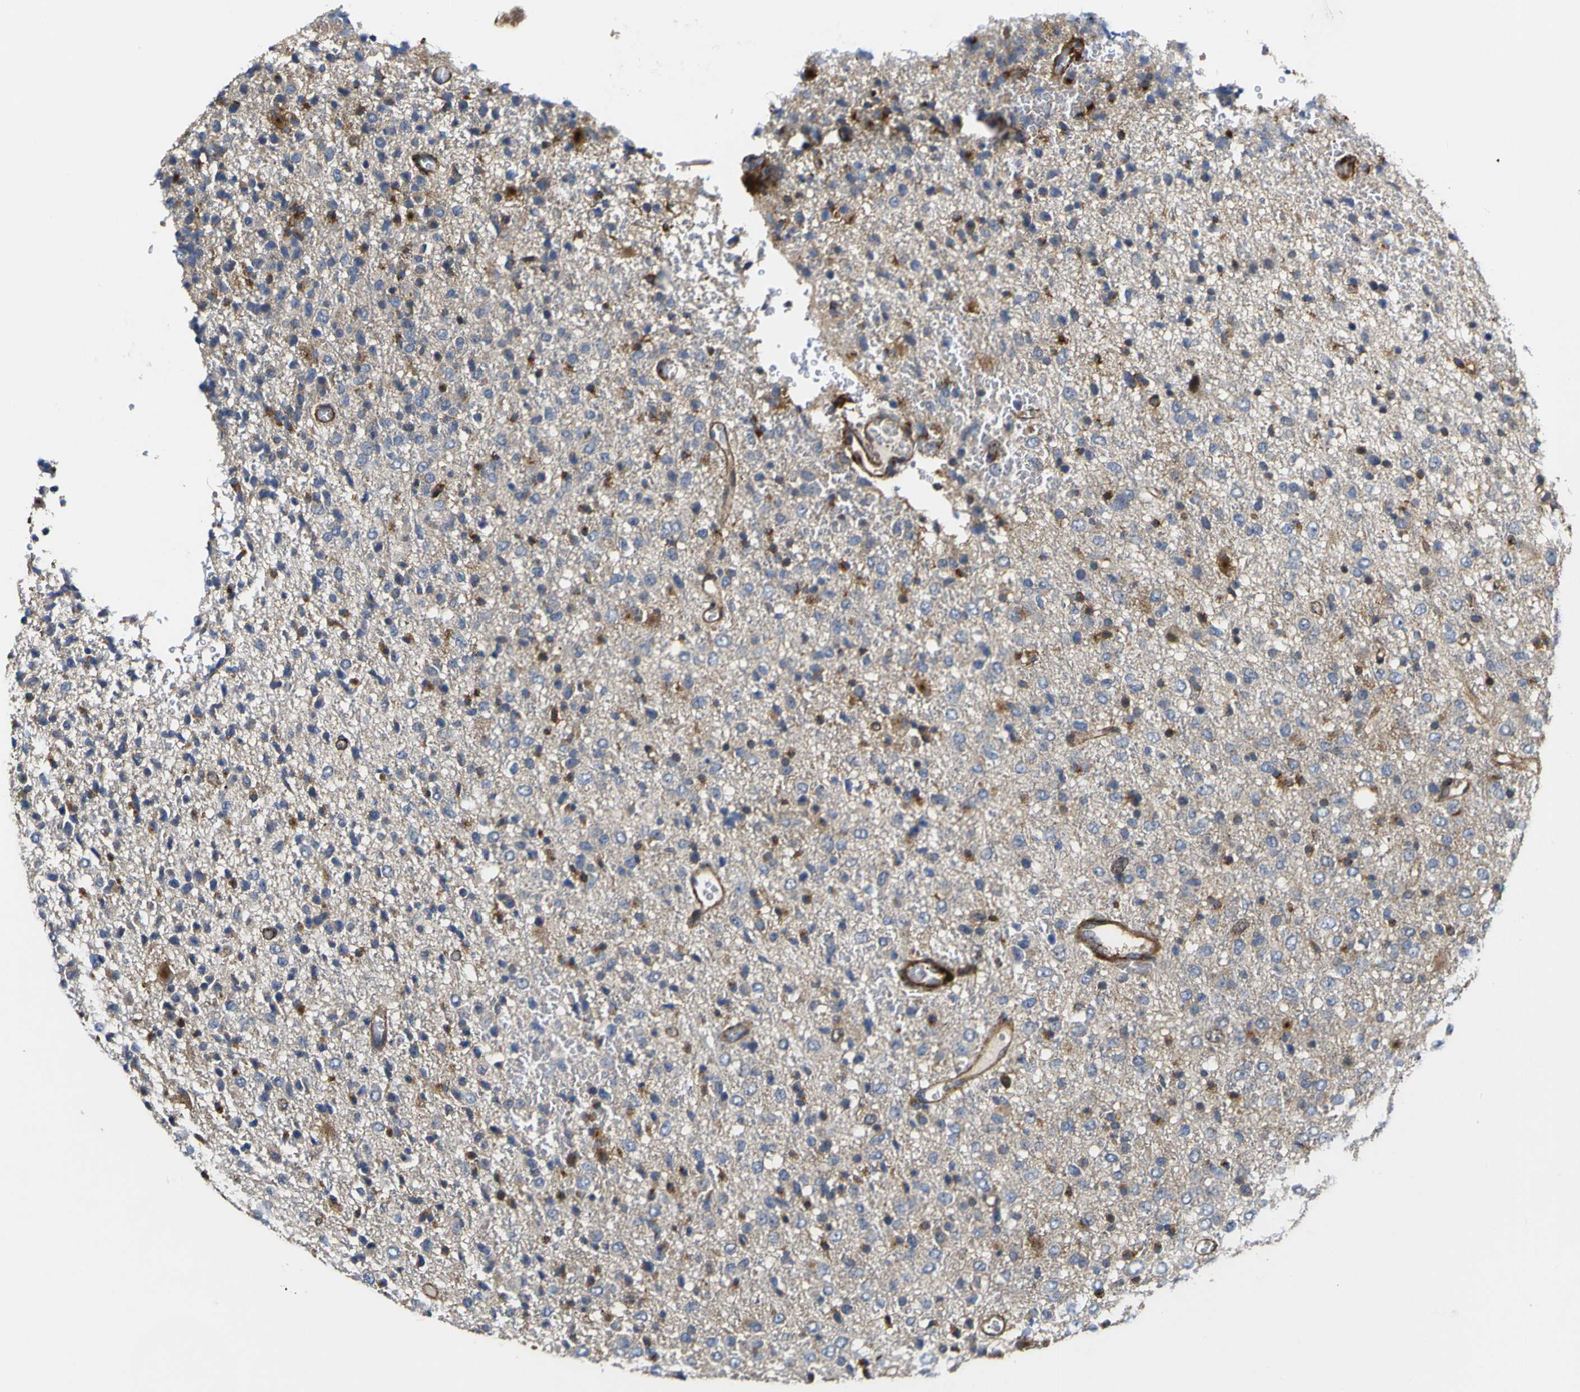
{"staining": {"intensity": "weak", "quantity": "25%-75%", "location": "cytoplasmic/membranous"}, "tissue": "glioma", "cell_type": "Tumor cells", "image_type": "cancer", "snomed": [{"axis": "morphology", "description": "Glioma, malignant, High grade"}, {"axis": "topography", "description": "pancreas cauda"}], "caption": "Approximately 25%-75% of tumor cells in human malignant glioma (high-grade) show weak cytoplasmic/membranous protein staining as visualized by brown immunohistochemical staining.", "gene": "ECE1", "patient": {"sex": "male", "age": 60}}